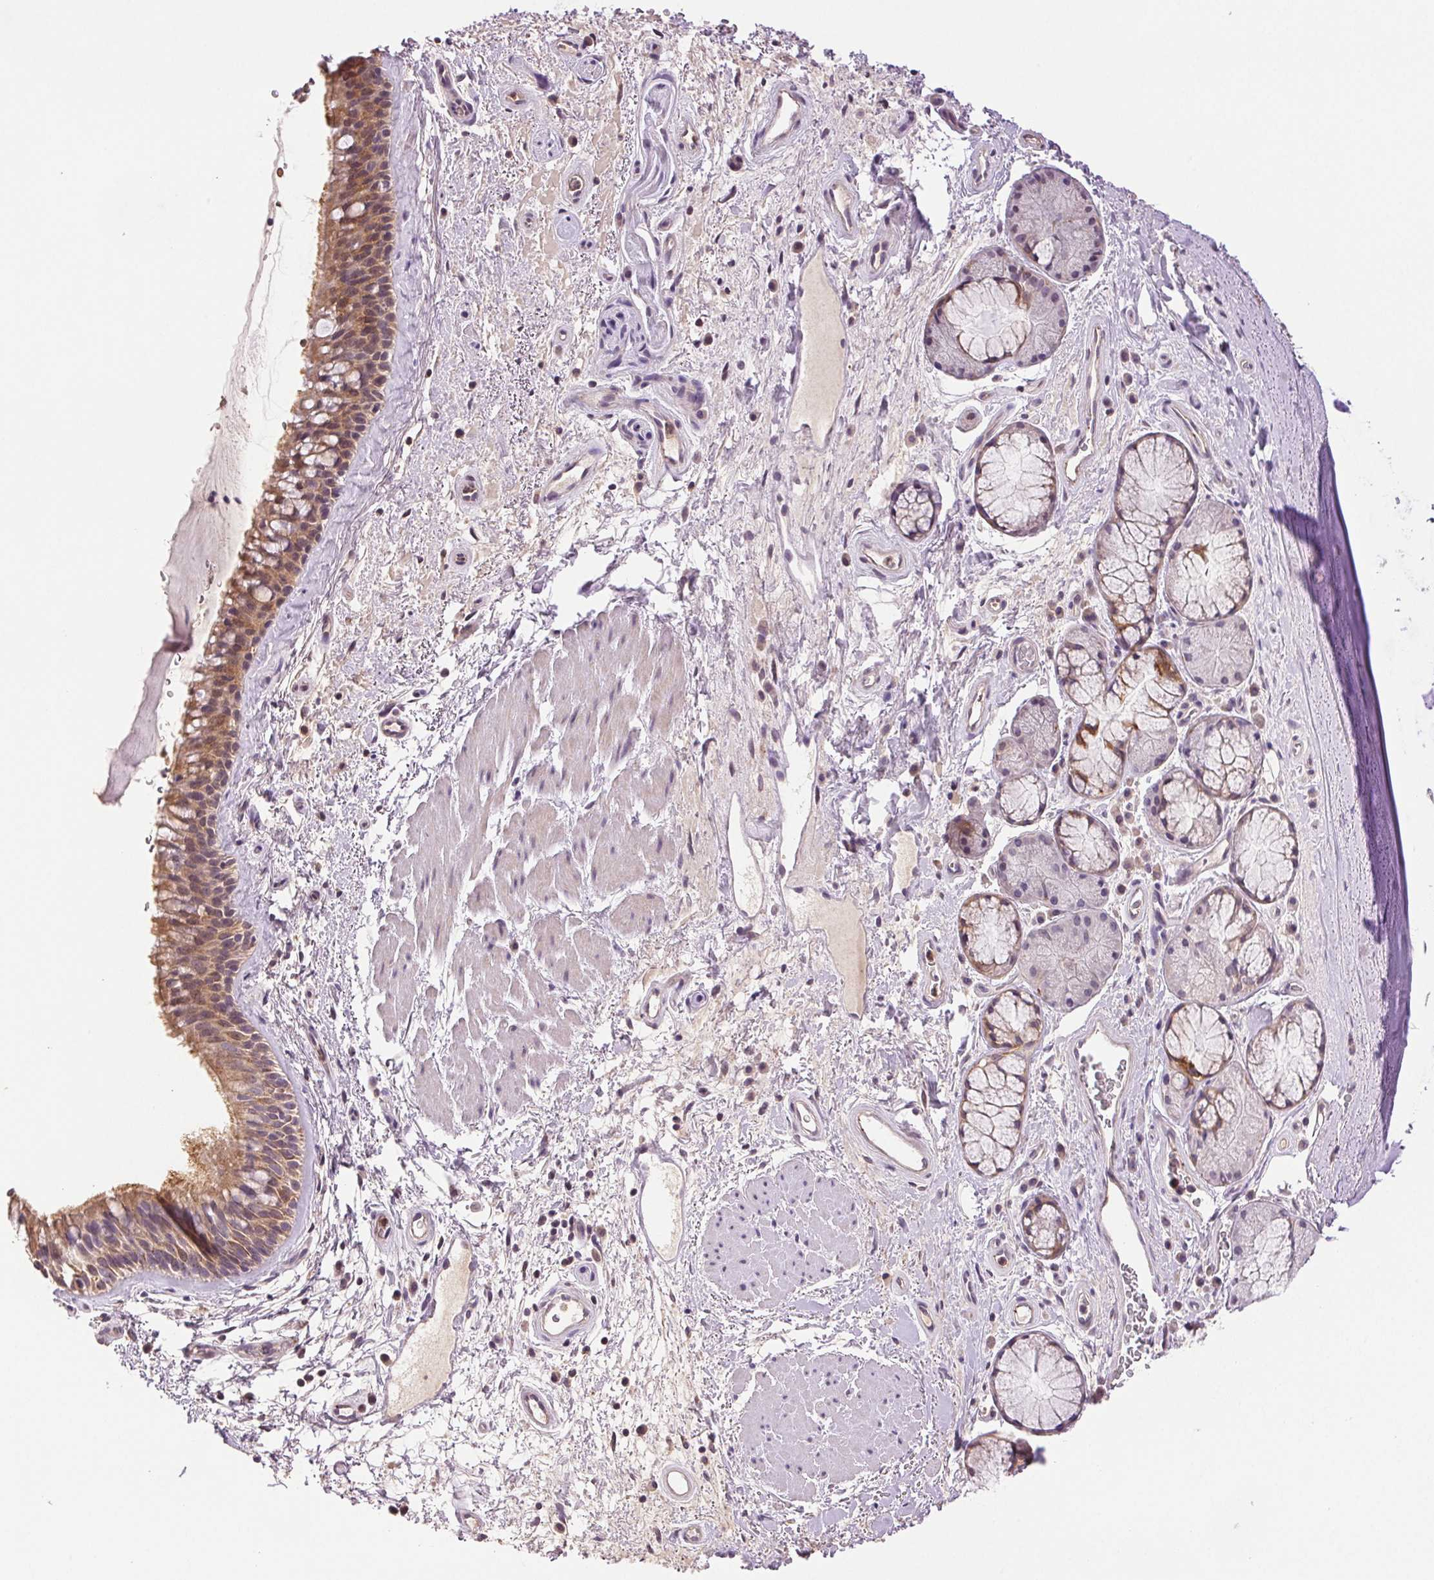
{"staining": {"intensity": "moderate", "quantity": "25%-75%", "location": "cytoplasmic/membranous"}, "tissue": "bronchus", "cell_type": "Respiratory epithelial cells", "image_type": "normal", "snomed": [{"axis": "morphology", "description": "Normal tissue, NOS"}, {"axis": "topography", "description": "Bronchus"}], "caption": "DAB immunohistochemical staining of benign bronchus exhibits moderate cytoplasmic/membranous protein expression in about 25%-75% of respiratory epithelial cells.", "gene": "TMEM253", "patient": {"sex": "male", "age": 48}}